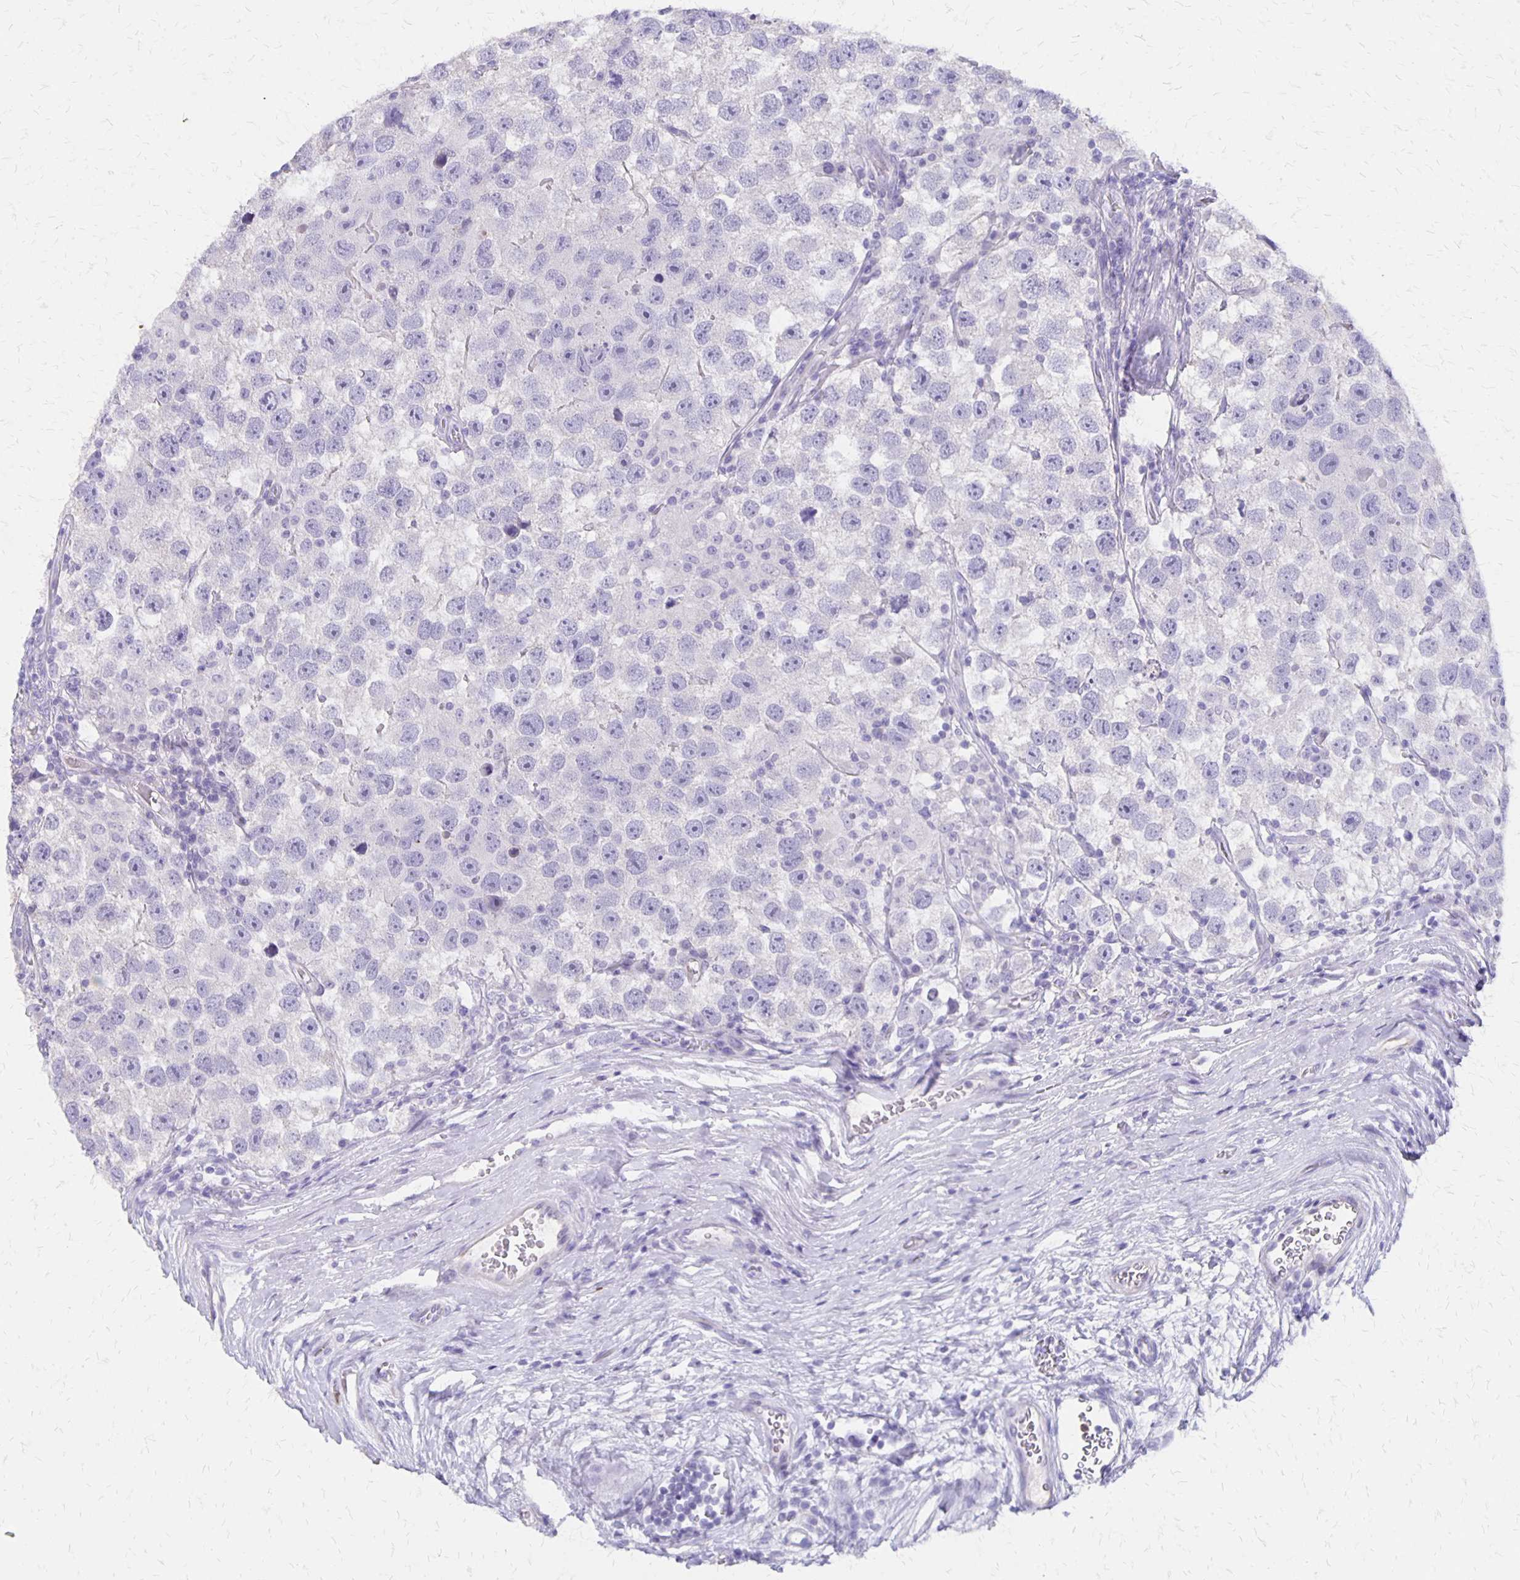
{"staining": {"intensity": "negative", "quantity": "none", "location": "none"}, "tissue": "testis cancer", "cell_type": "Tumor cells", "image_type": "cancer", "snomed": [{"axis": "morphology", "description": "Seminoma, NOS"}, {"axis": "topography", "description": "Testis"}], "caption": "Tumor cells show no significant protein positivity in testis seminoma. (DAB immunohistochemistry visualized using brightfield microscopy, high magnification).", "gene": "SEPTIN5", "patient": {"sex": "male", "age": 26}}